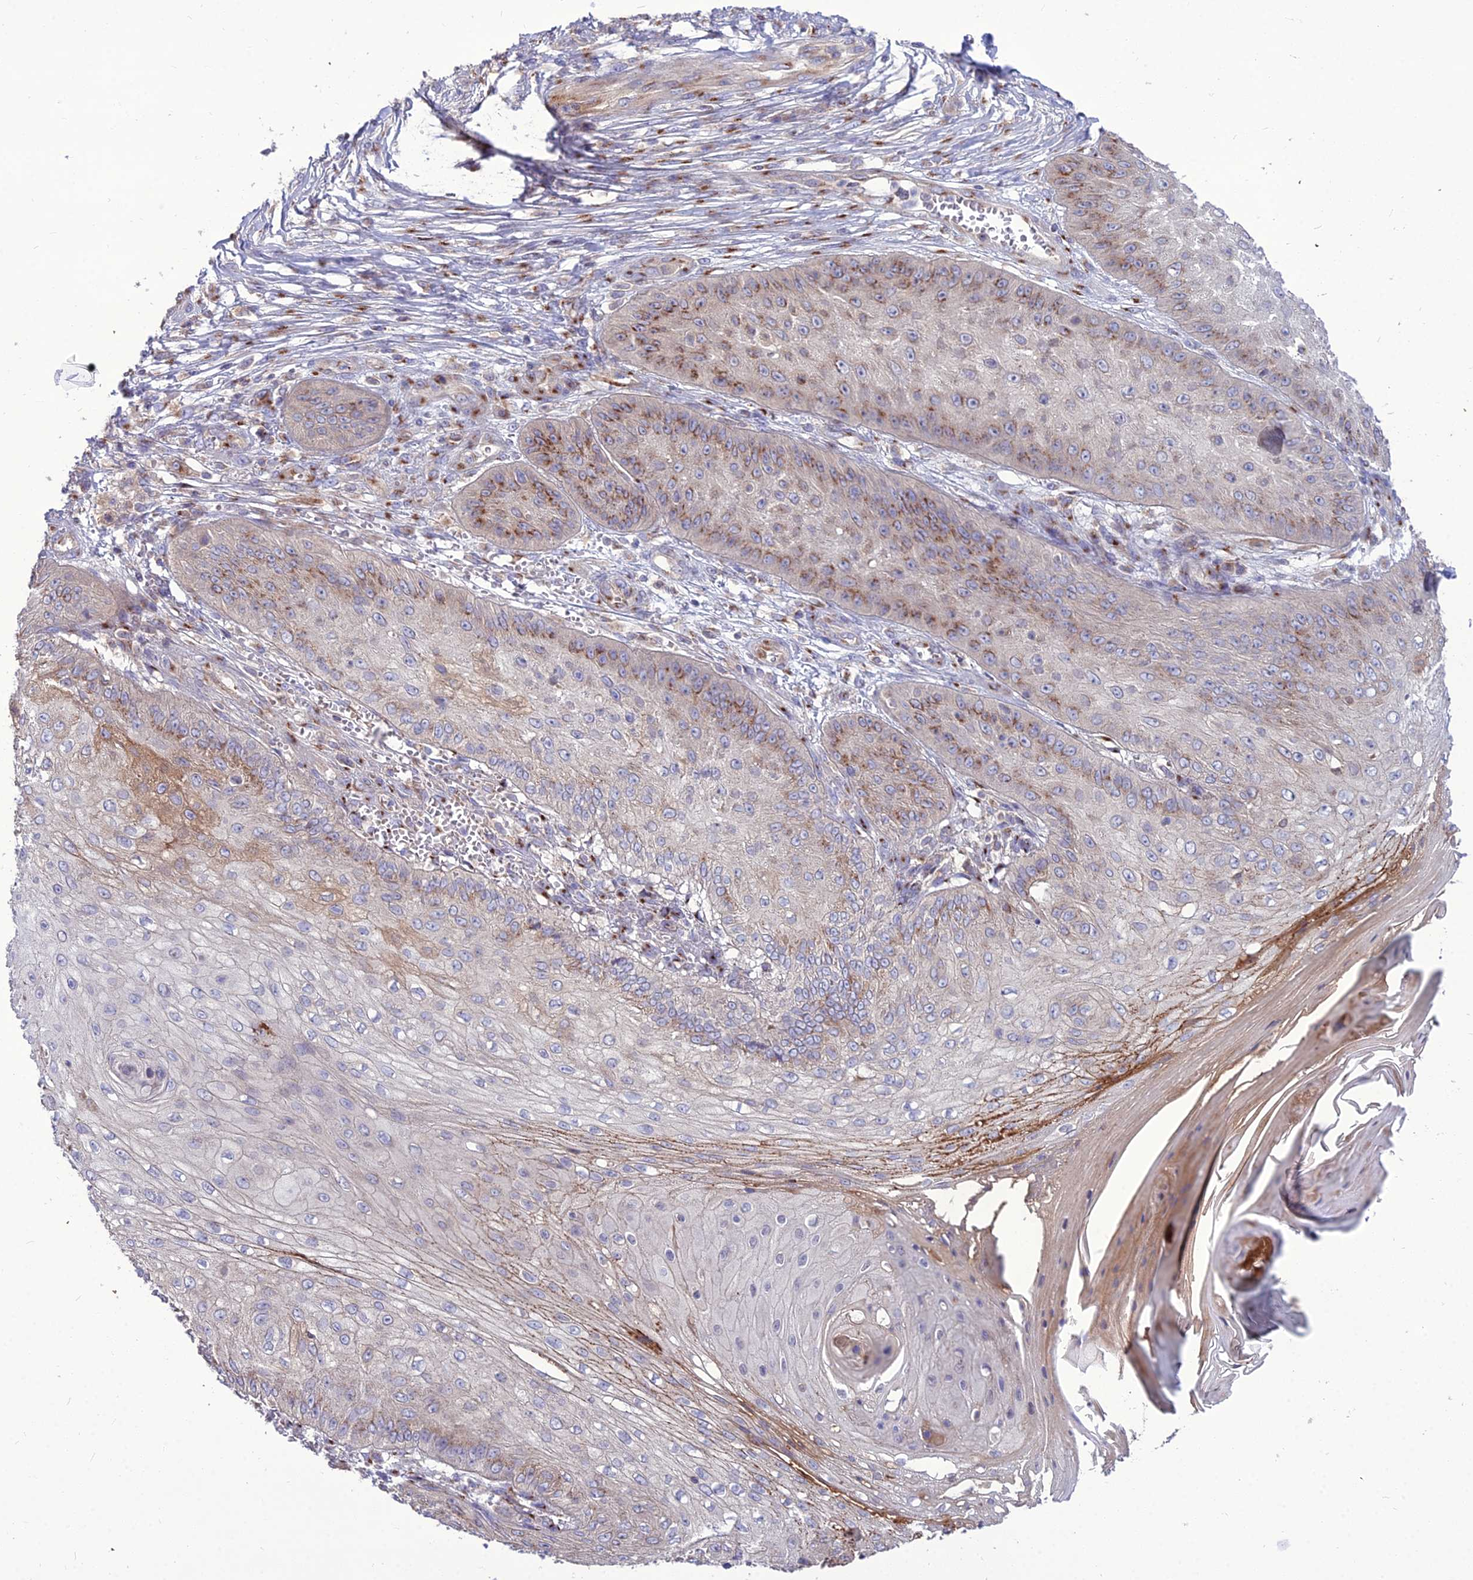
{"staining": {"intensity": "moderate", "quantity": "<25%", "location": "cytoplasmic/membranous"}, "tissue": "skin cancer", "cell_type": "Tumor cells", "image_type": "cancer", "snomed": [{"axis": "morphology", "description": "Squamous cell carcinoma, NOS"}, {"axis": "topography", "description": "Skin"}], "caption": "Brown immunohistochemical staining in human skin squamous cell carcinoma reveals moderate cytoplasmic/membranous positivity in about <25% of tumor cells.", "gene": "SPRYD7", "patient": {"sex": "male", "age": 70}}